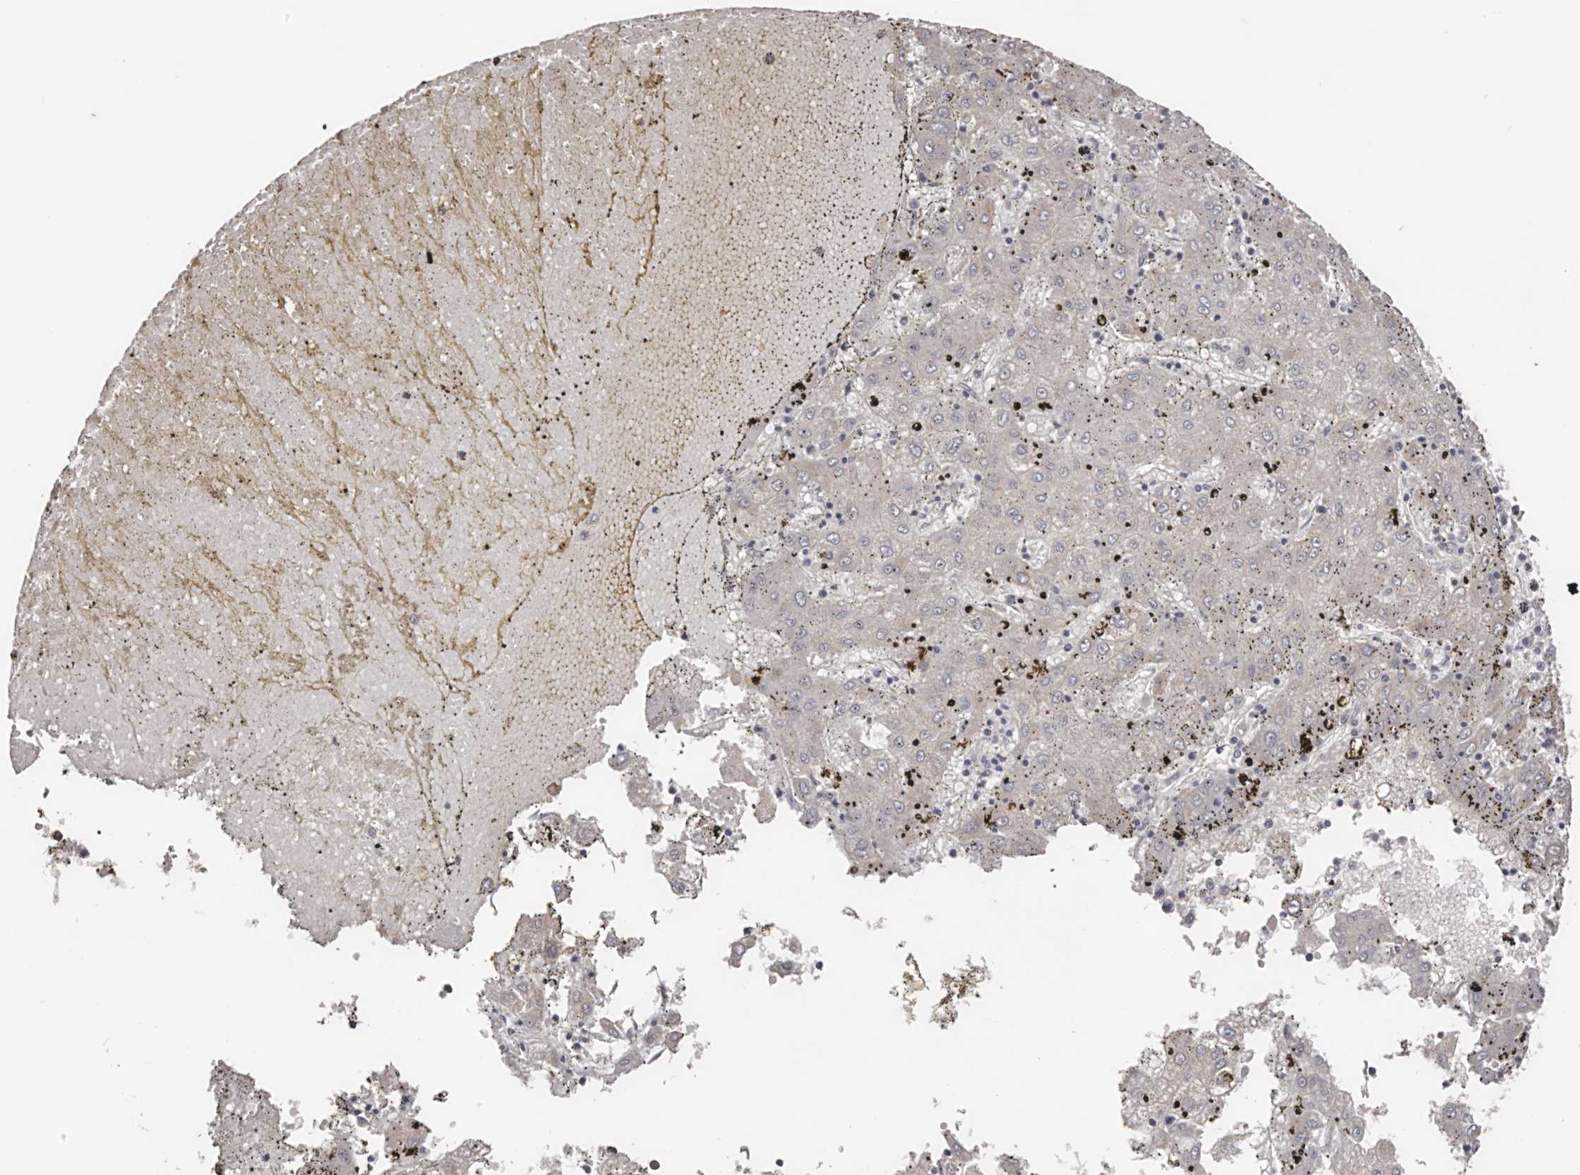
{"staining": {"intensity": "negative", "quantity": "none", "location": "none"}, "tissue": "liver cancer", "cell_type": "Tumor cells", "image_type": "cancer", "snomed": [{"axis": "morphology", "description": "Carcinoma, Hepatocellular, NOS"}, {"axis": "topography", "description": "Liver"}], "caption": "Histopathology image shows no protein expression in tumor cells of hepatocellular carcinoma (liver) tissue.", "gene": "DMRT2", "patient": {"sex": "male", "age": 72}}